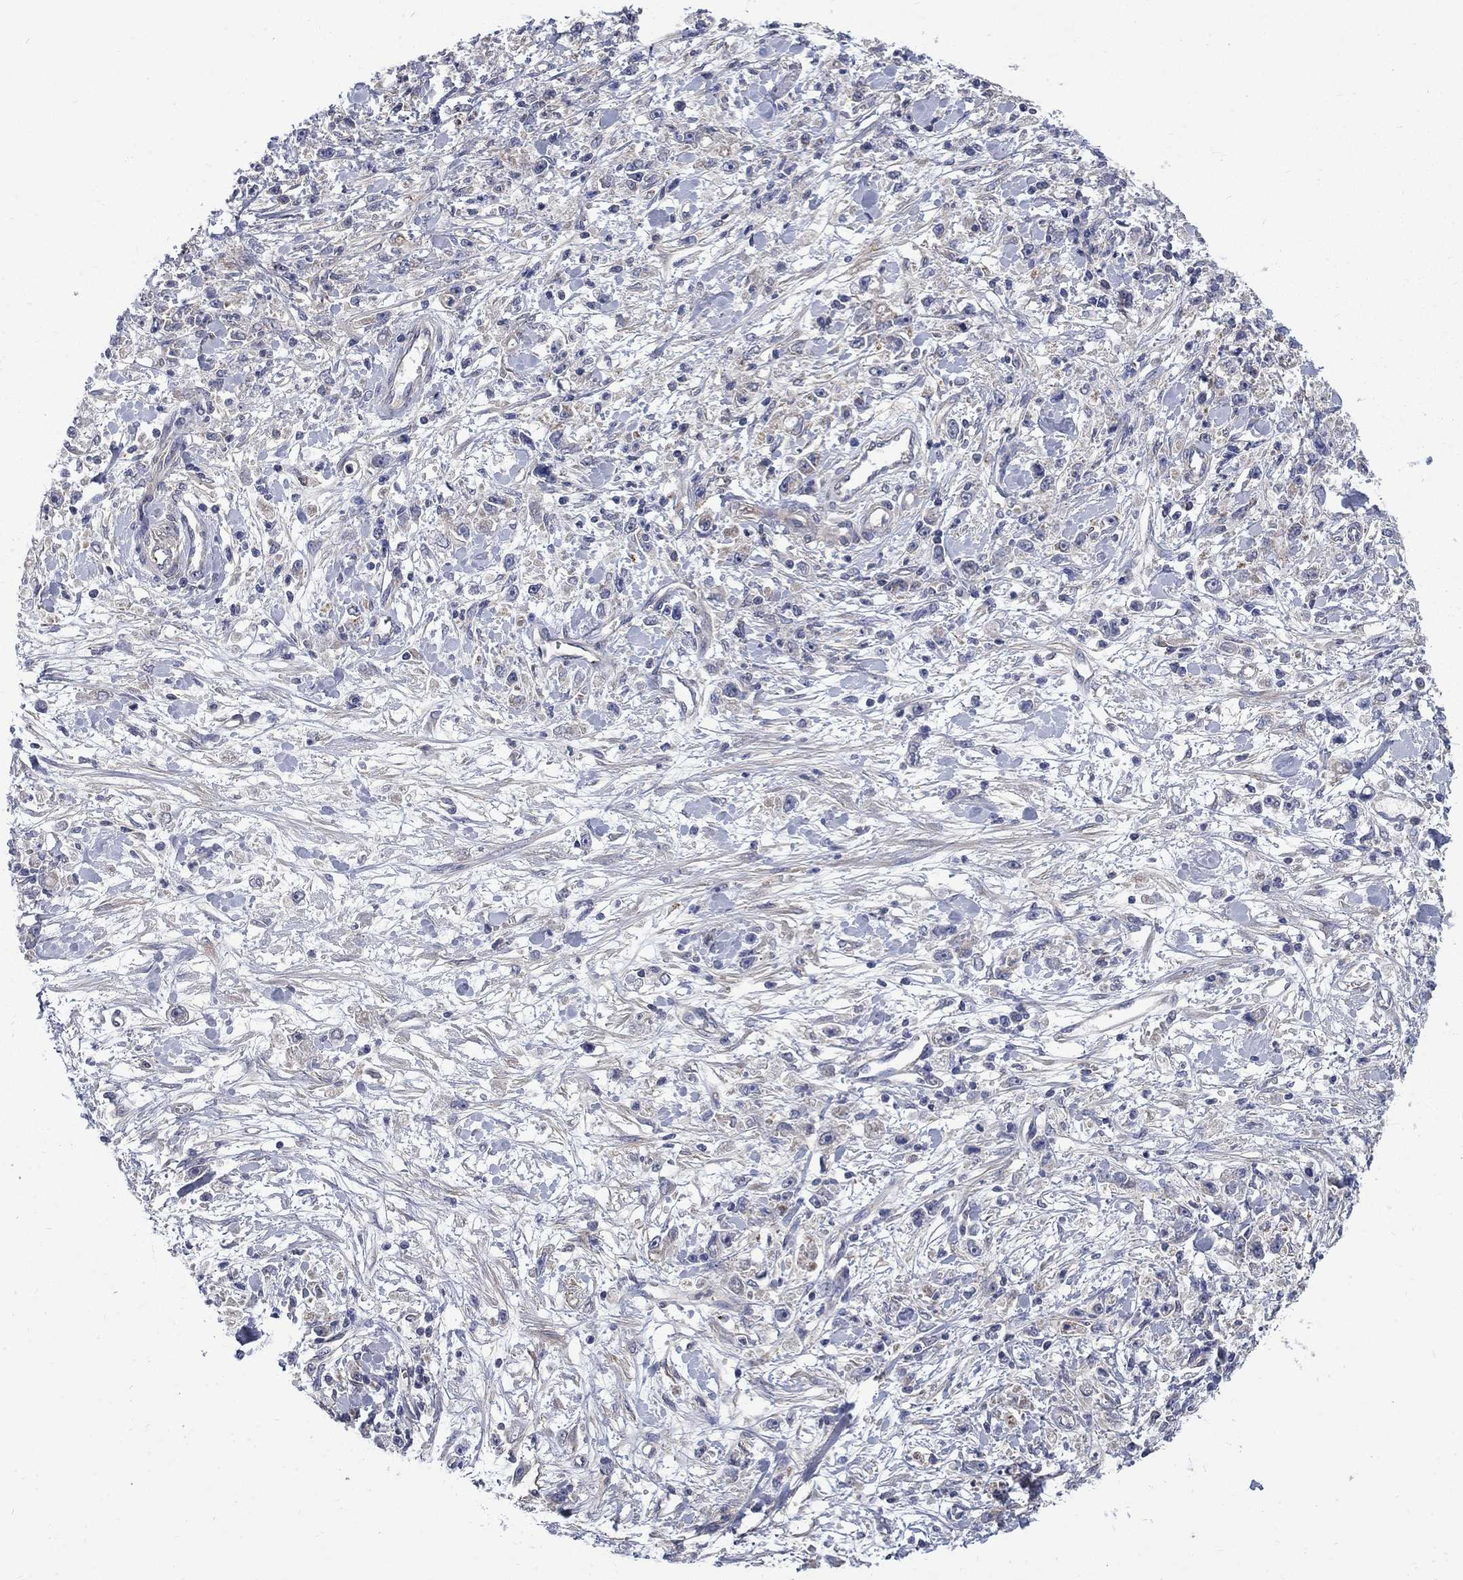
{"staining": {"intensity": "weak", "quantity": "<25%", "location": "cytoplasmic/membranous"}, "tissue": "stomach cancer", "cell_type": "Tumor cells", "image_type": "cancer", "snomed": [{"axis": "morphology", "description": "Adenocarcinoma, NOS"}, {"axis": "topography", "description": "Stomach"}], "caption": "High magnification brightfield microscopy of stomach adenocarcinoma stained with DAB (3,3'-diaminobenzidine) (brown) and counterstained with hematoxylin (blue): tumor cells show no significant staining.", "gene": "HSPA12A", "patient": {"sex": "female", "age": 59}}